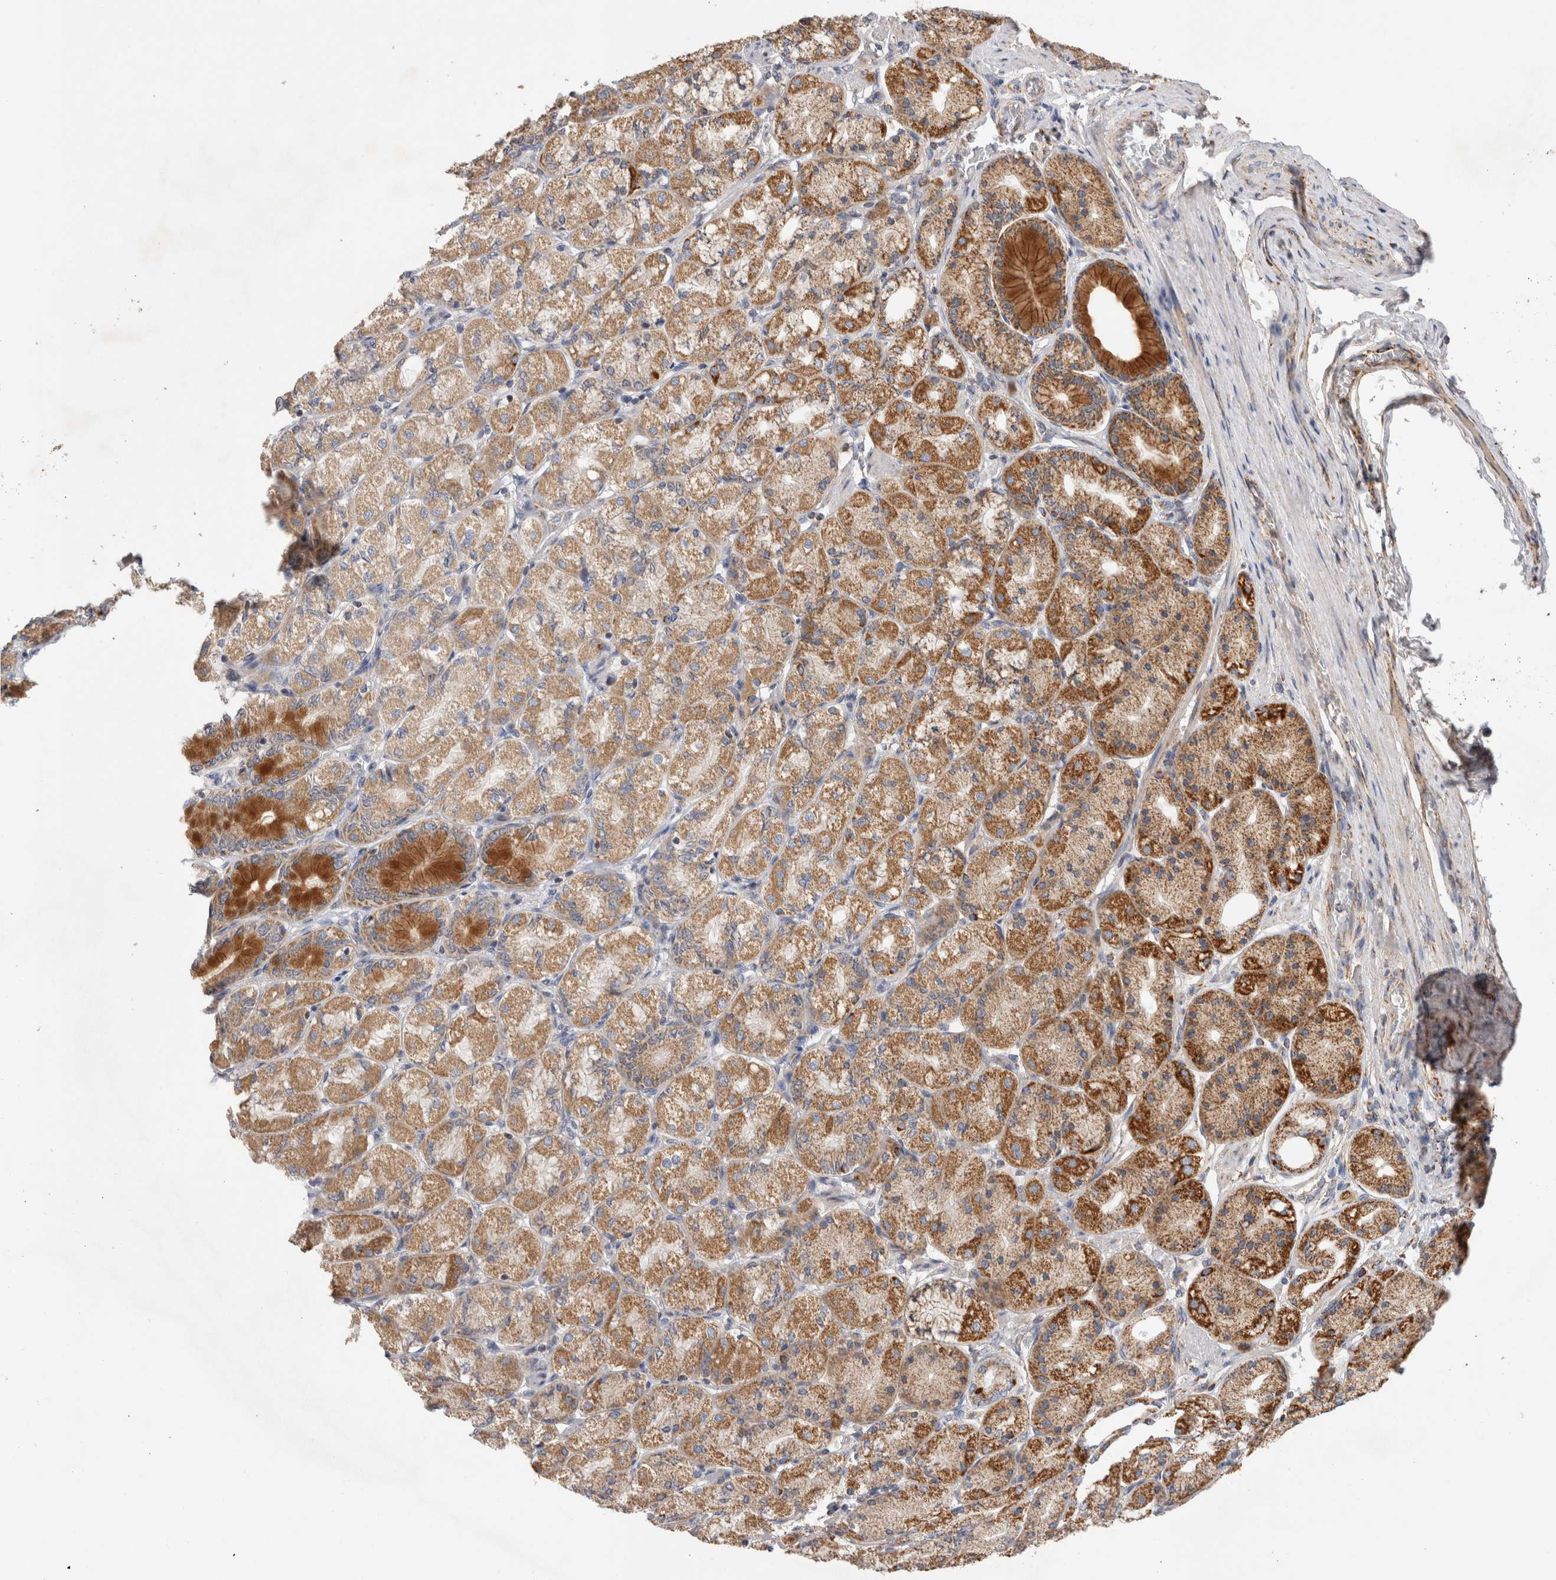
{"staining": {"intensity": "moderate", "quantity": ">75%", "location": "cytoplasmic/membranous"}, "tissue": "stomach cancer", "cell_type": "Tumor cells", "image_type": "cancer", "snomed": [{"axis": "morphology", "description": "Adenocarcinoma, NOS"}, {"axis": "topography", "description": "Stomach"}], "caption": "Protein expression analysis of human stomach cancer reveals moderate cytoplasmic/membranous positivity in approximately >75% of tumor cells. Nuclei are stained in blue.", "gene": "IARS2", "patient": {"sex": "female", "age": 65}}